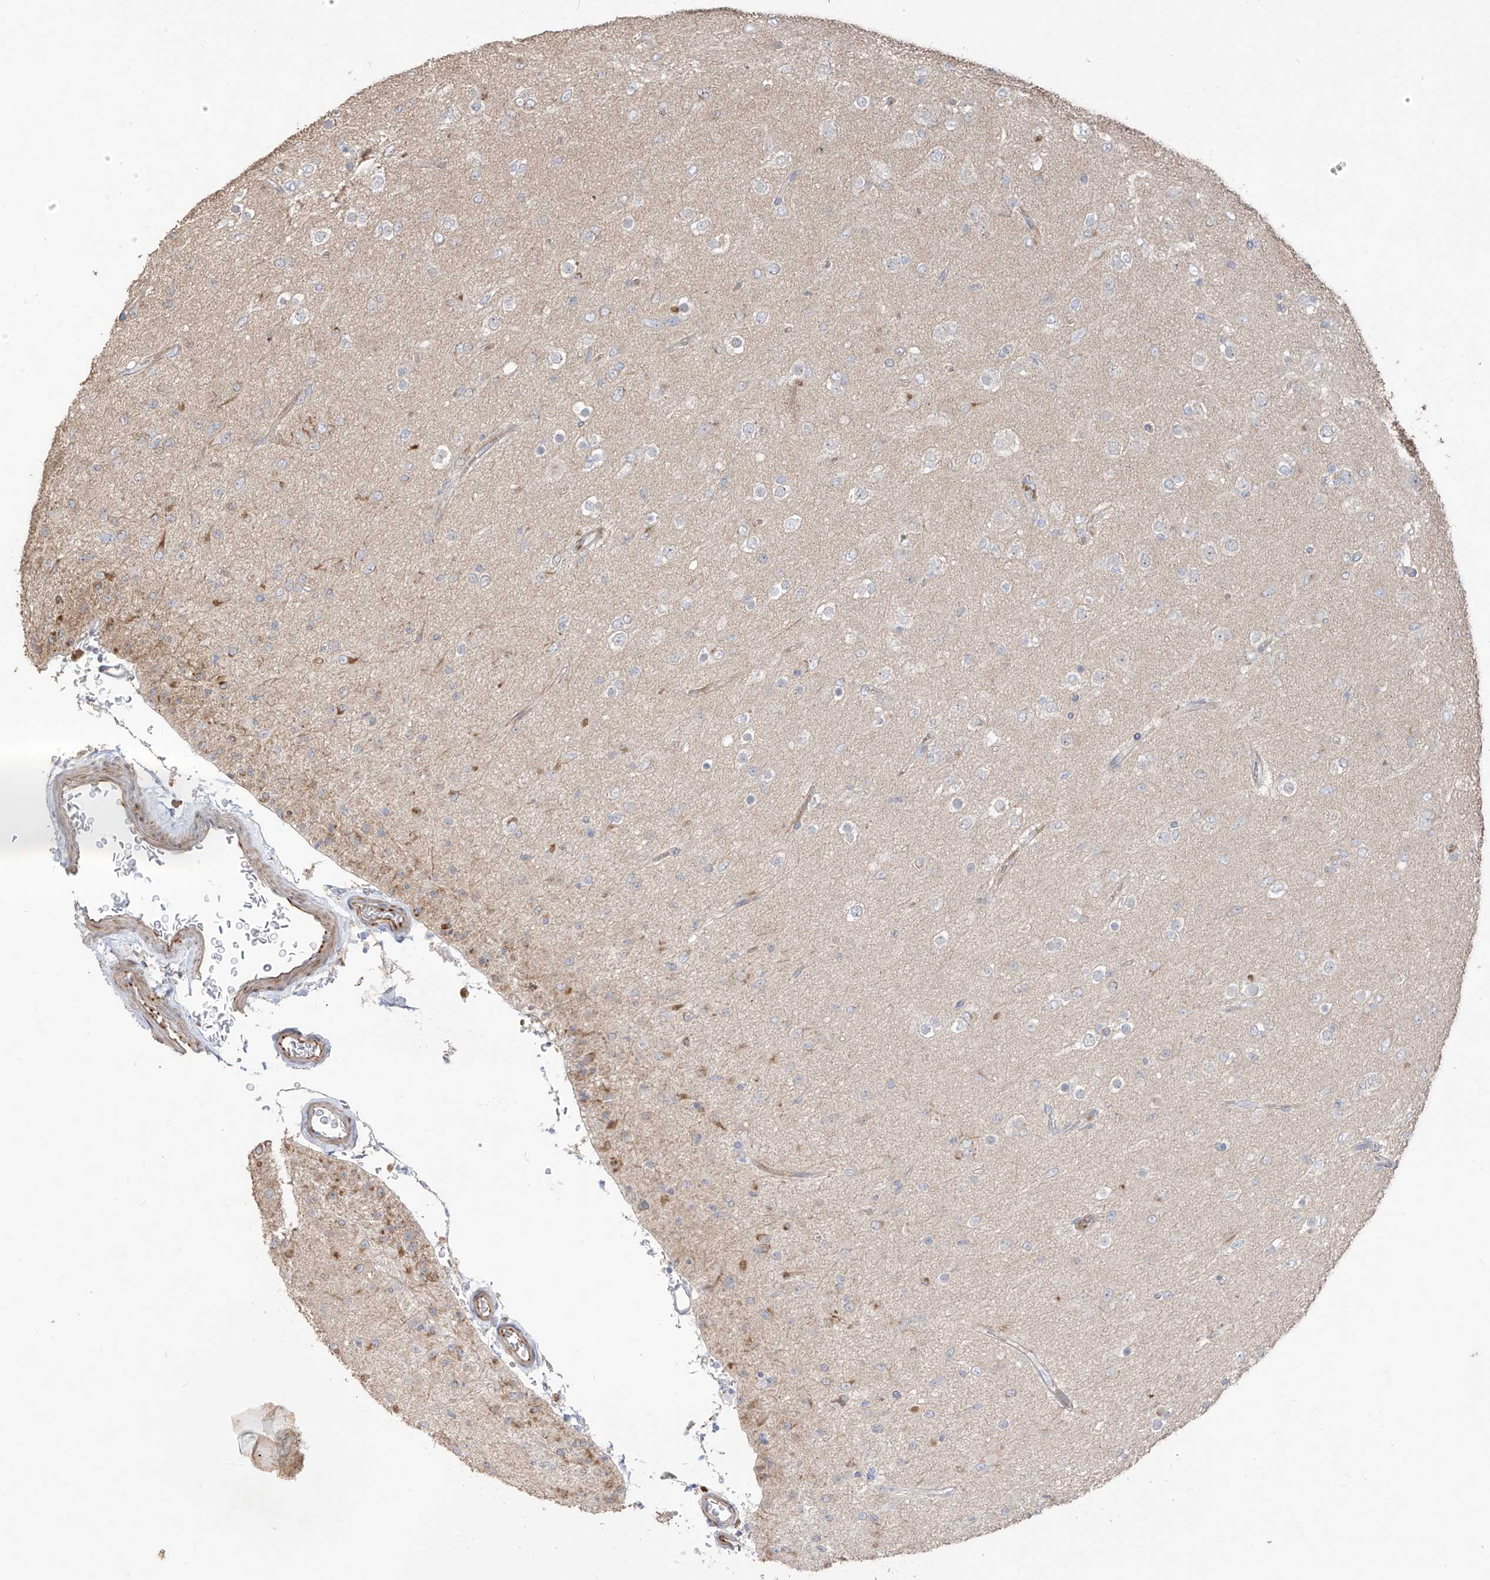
{"staining": {"intensity": "negative", "quantity": "none", "location": "none"}, "tissue": "glioma", "cell_type": "Tumor cells", "image_type": "cancer", "snomed": [{"axis": "morphology", "description": "Glioma, malignant, Low grade"}, {"axis": "topography", "description": "Brain"}], "caption": "Immunohistochemistry histopathology image of human glioma stained for a protein (brown), which exhibits no positivity in tumor cells.", "gene": "DCDC2", "patient": {"sex": "male", "age": 65}}